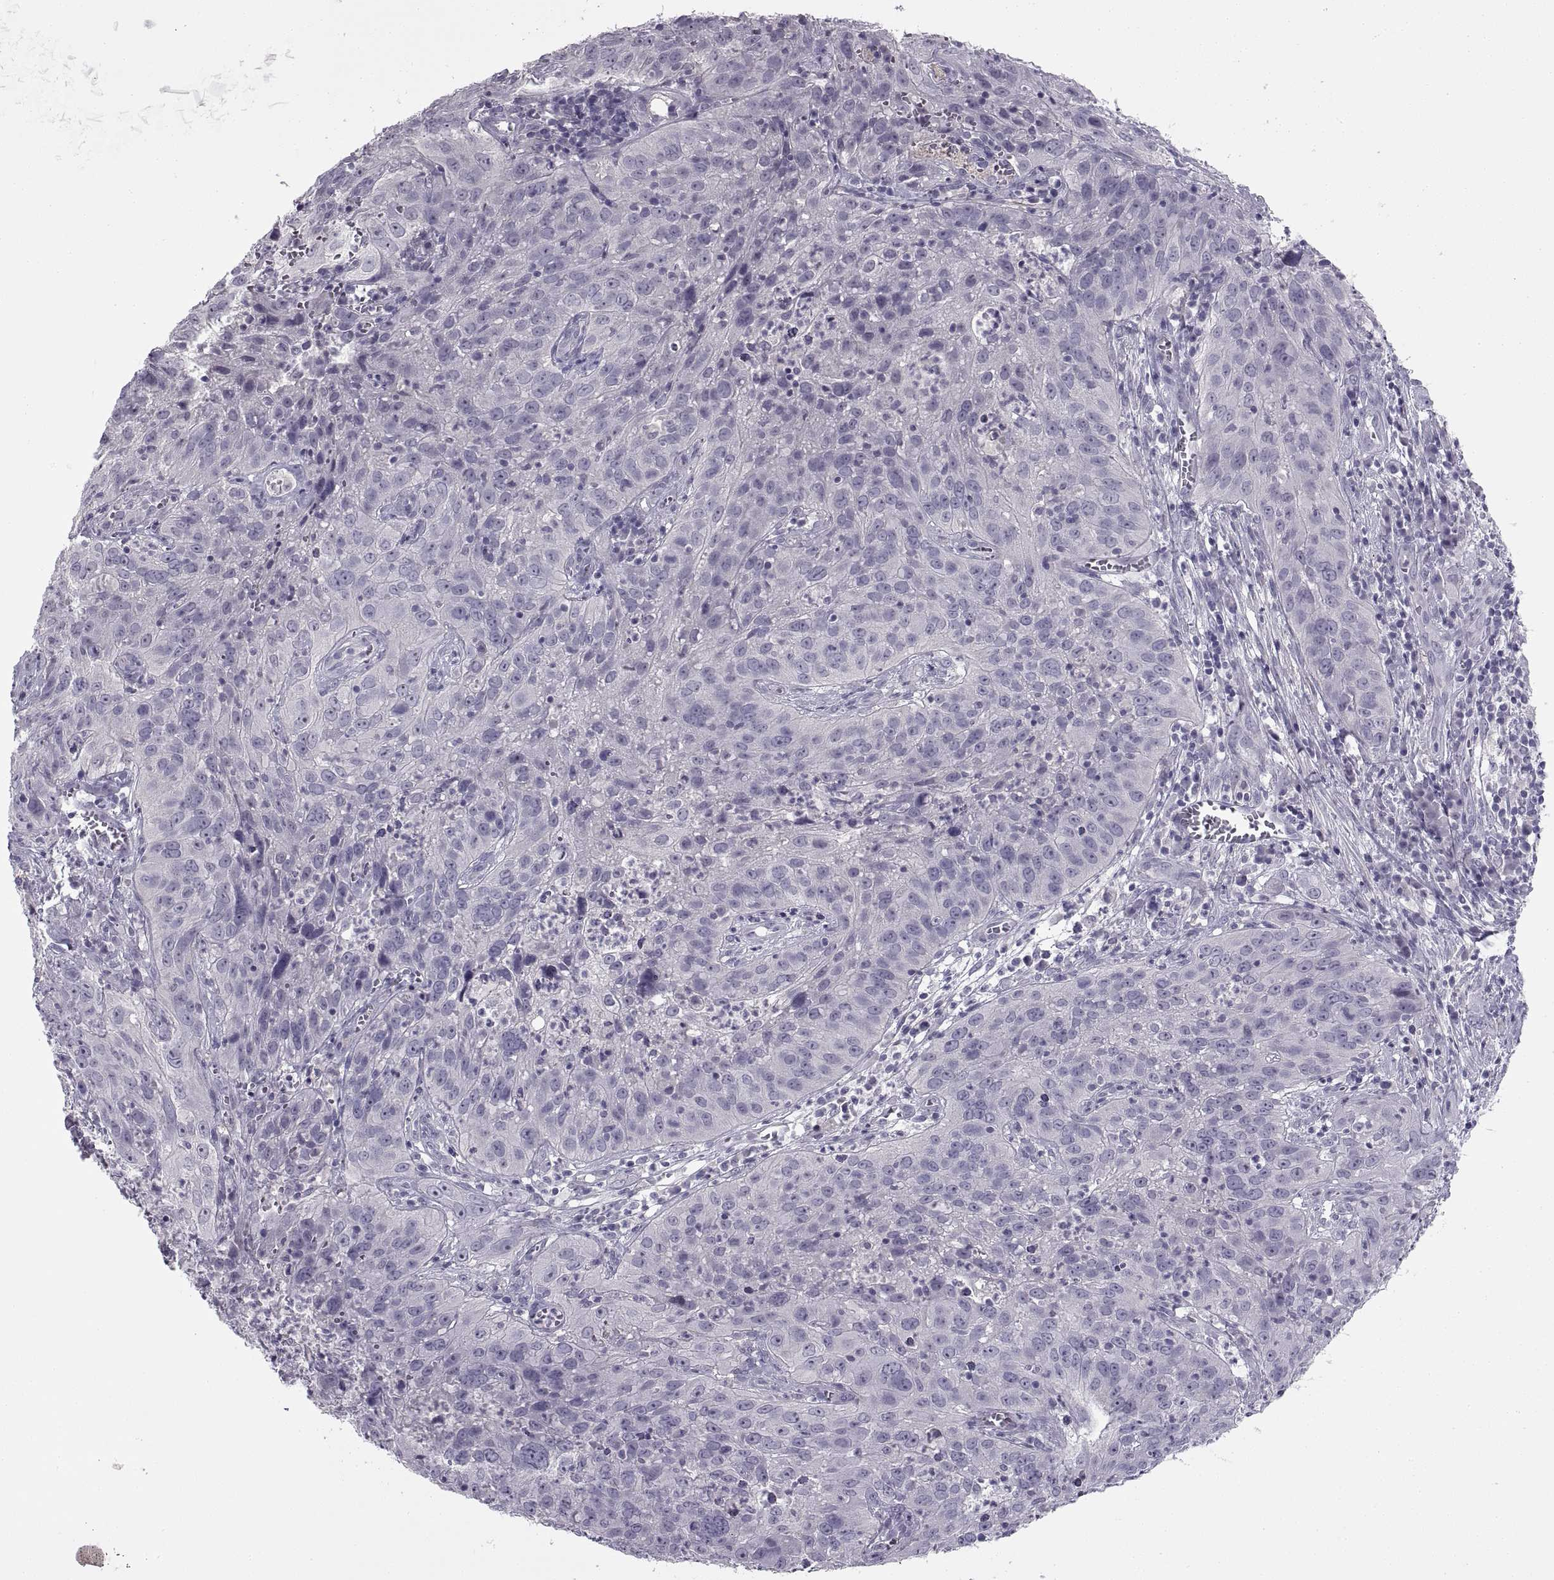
{"staining": {"intensity": "negative", "quantity": "none", "location": "none"}, "tissue": "cervical cancer", "cell_type": "Tumor cells", "image_type": "cancer", "snomed": [{"axis": "morphology", "description": "Squamous cell carcinoma, NOS"}, {"axis": "topography", "description": "Cervix"}], "caption": "Immunohistochemistry histopathology image of cervical squamous cell carcinoma stained for a protein (brown), which reveals no expression in tumor cells. (Brightfield microscopy of DAB (3,3'-diaminobenzidine) immunohistochemistry (IHC) at high magnification).", "gene": "BSPH1", "patient": {"sex": "female", "age": 32}}